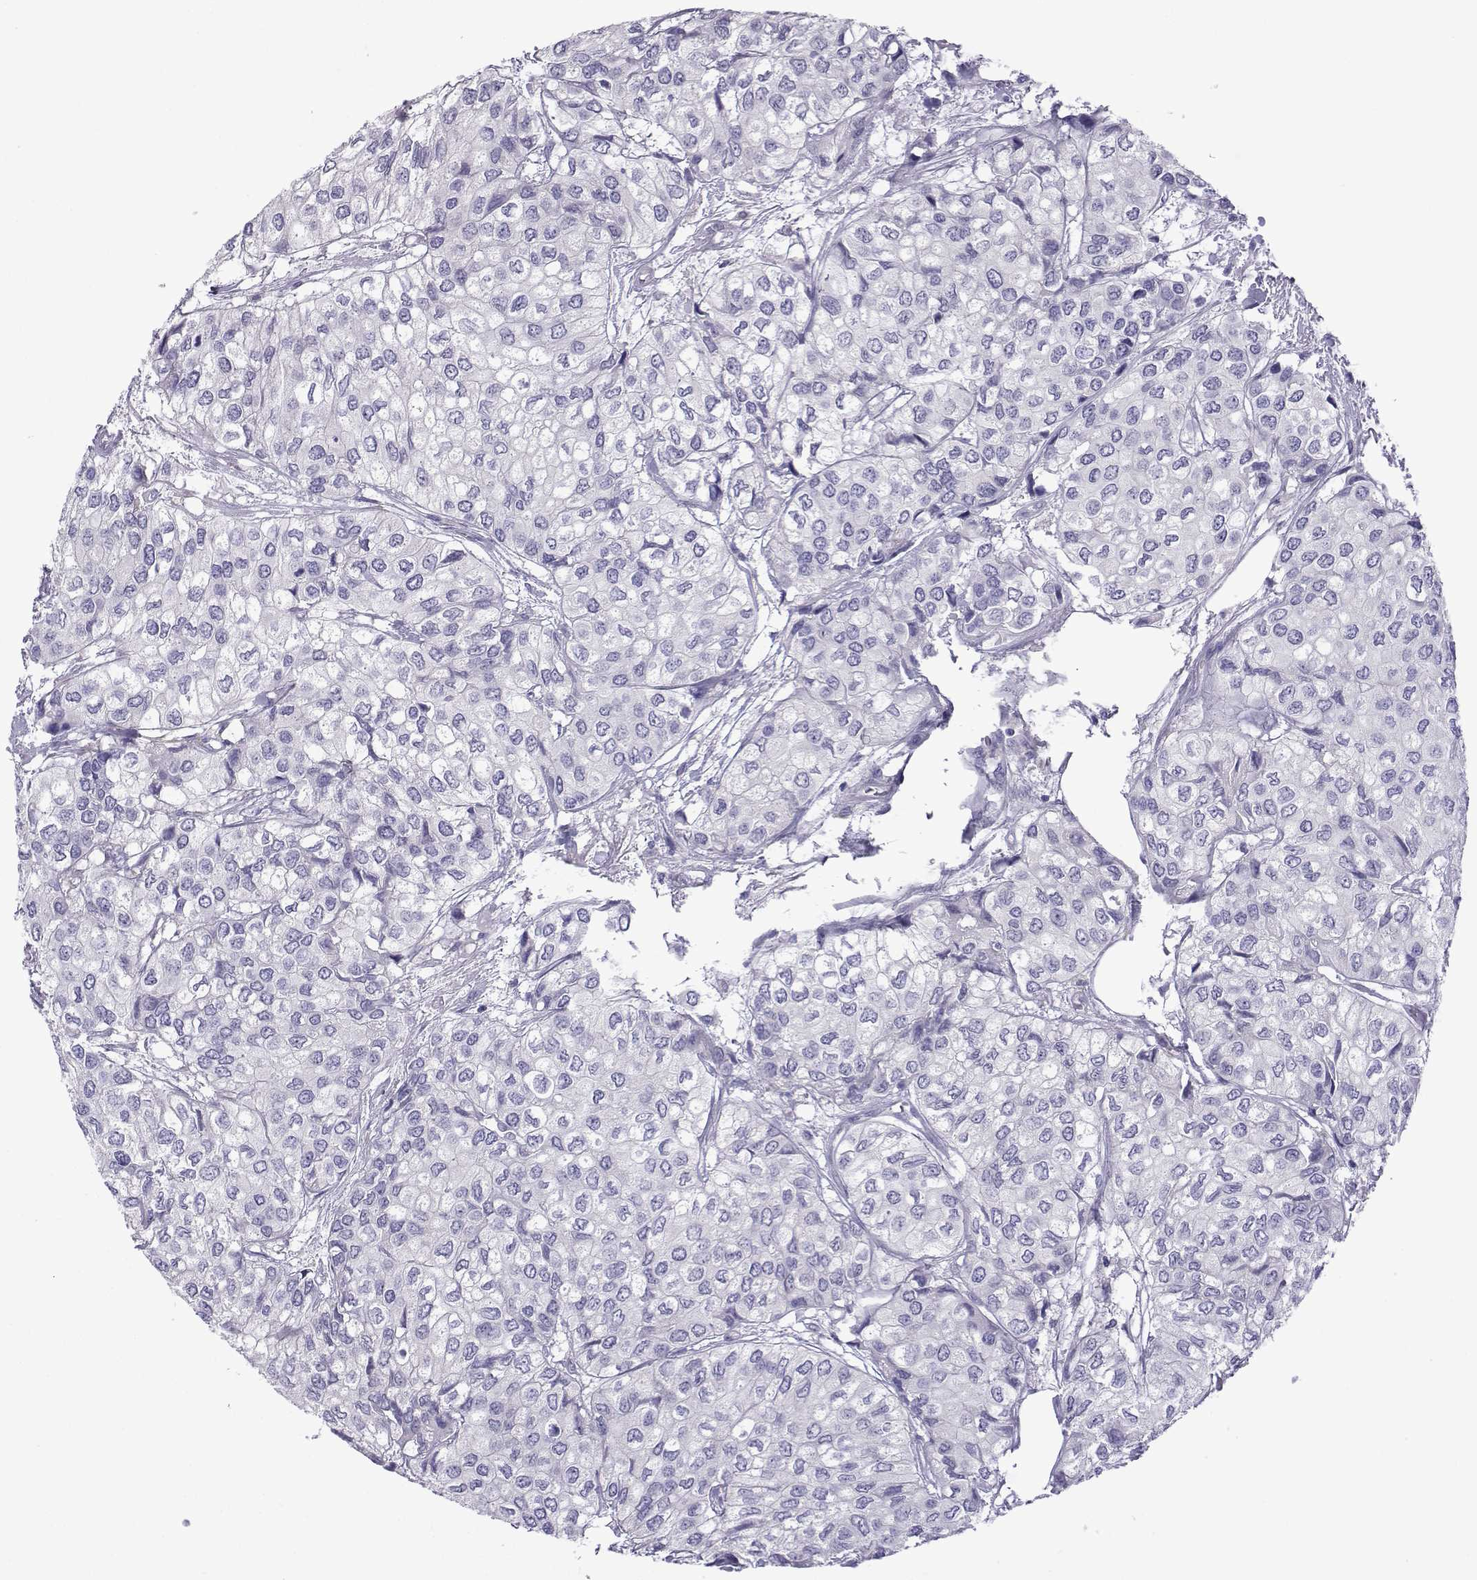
{"staining": {"intensity": "negative", "quantity": "none", "location": "none"}, "tissue": "urothelial cancer", "cell_type": "Tumor cells", "image_type": "cancer", "snomed": [{"axis": "morphology", "description": "Urothelial carcinoma, High grade"}, {"axis": "topography", "description": "Urinary bladder"}], "caption": "Immunohistochemistry (IHC) micrograph of neoplastic tissue: urothelial cancer stained with DAB exhibits no significant protein positivity in tumor cells.", "gene": "CFAP70", "patient": {"sex": "male", "age": 73}}